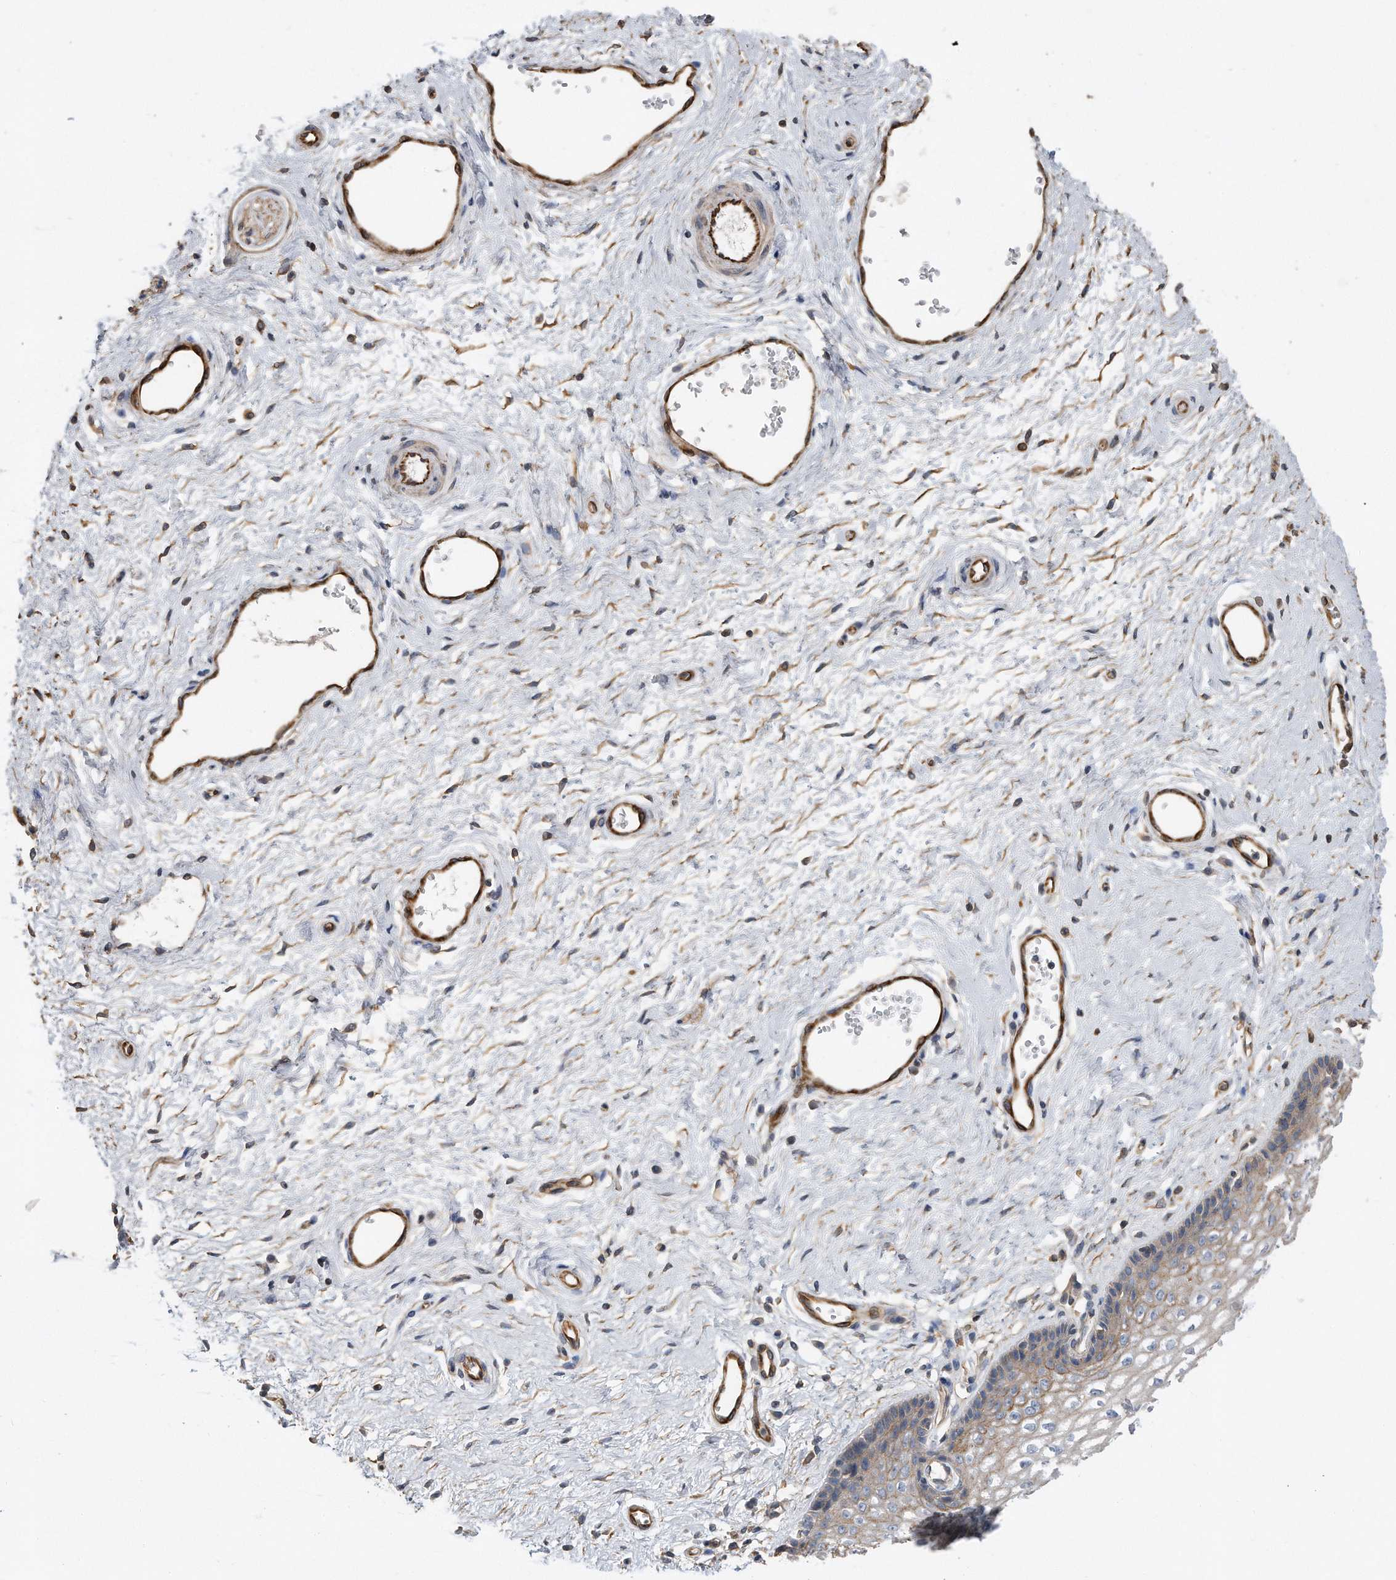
{"staining": {"intensity": "moderate", "quantity": "25%-75%", "location": "cytoplasmic/membranous"}, "tissue": "vagina", "cell_type": "Squamous epithelial cells", "image_type": "normal", "snomed": [{"axis": "morphology", "description": "Normal tissue, NOS"}, {"axis": "topography", "description": "Vagina"}], "caption": "Protein expression analysis of unremarkable human vagina reveals moderate cytoplasmic/membranous positivity in approximately 25%-75% of squamous epithelial cells.", "gene": "GPC1", "patient": {"sex": "female", "age": 46}}